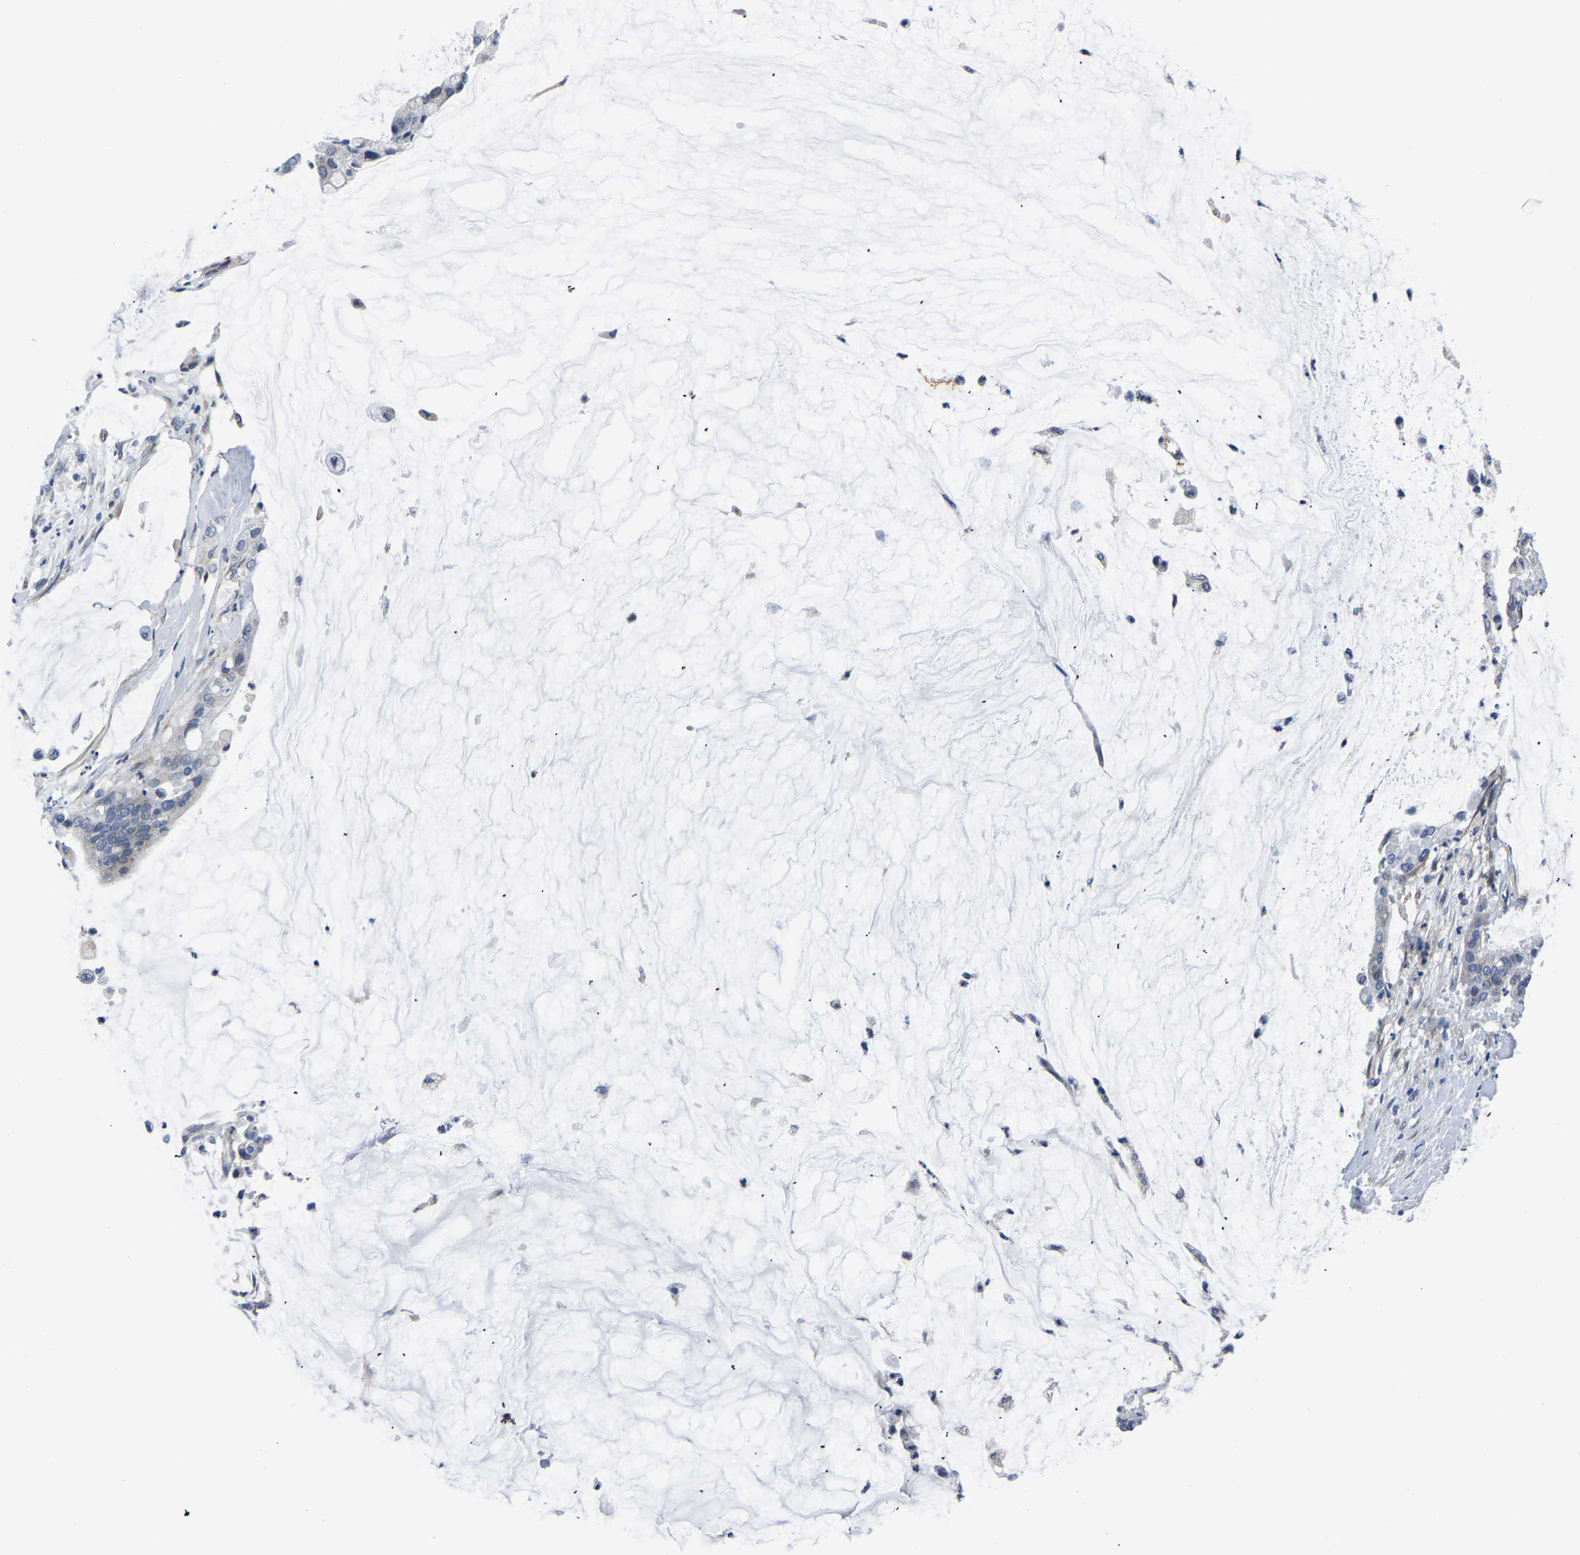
{"staining": {"intensity": "negative", "quantity": "none", "location": "none"}, "tissue": "pancreatic cancer", "cell_type": "Tumor cells", "image_type": "cancer", "snomed": [{"axis": "morphology", "description": "Adenocarcinoma, NOS"}, {"axis": "topography", "description": "Pancreas"}], "caption": "IHC image of adenocarcinoma (pancreatic) stained for a protein (brown), which reveals no expression in tumor cells. The staining is performed using DAB brown chromogen with nuclei counter-stained in using hematoxylin.", "gene": "PDLIM7", "patient": {"sex": "male", "age": 41}}